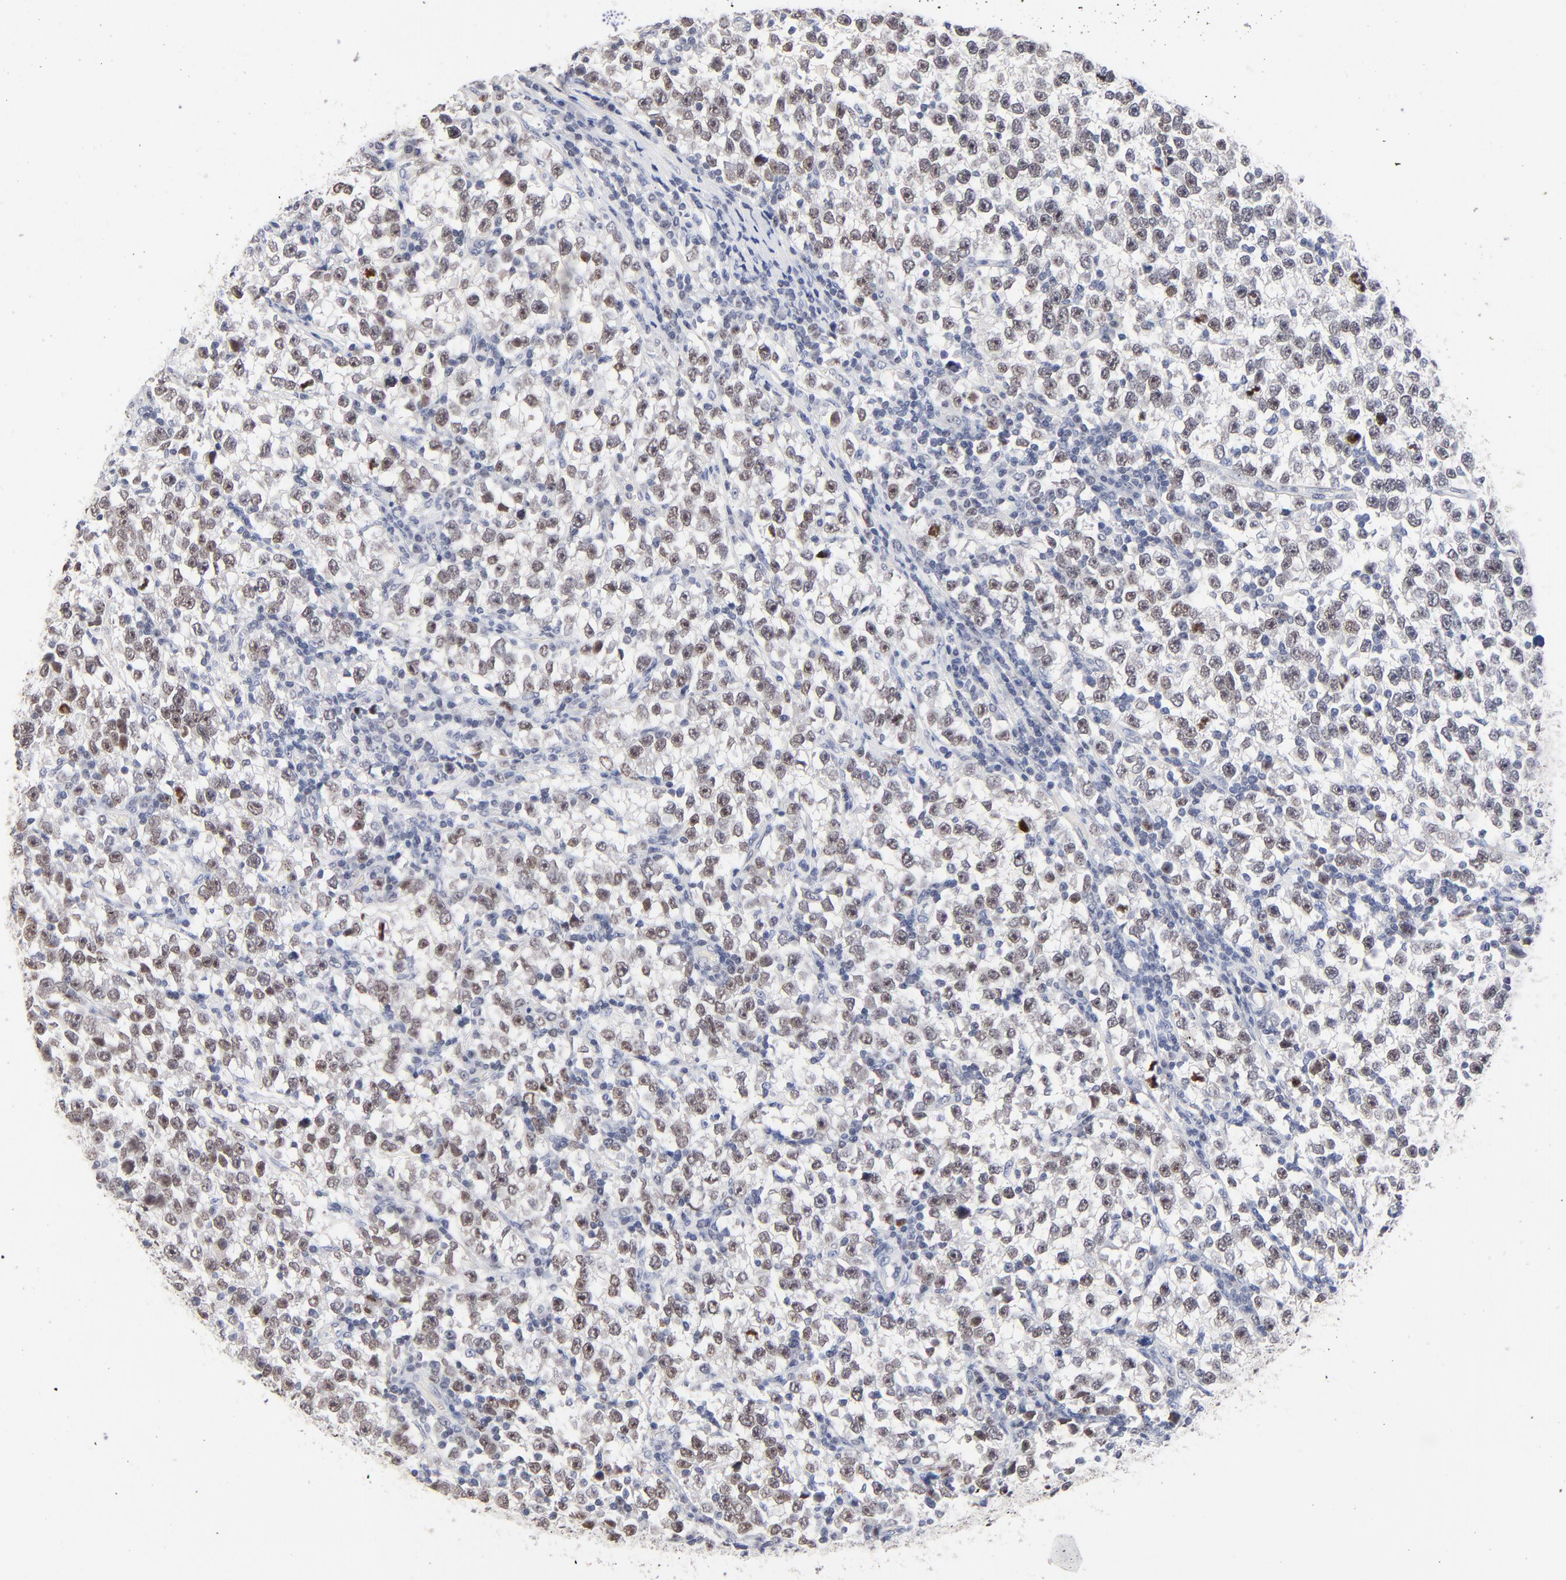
{"staining": {"intensity": "weak", "quantity": "25%-75%", "location": "nuclear"}, "tissue": "testis cancer", "cell_type": "Tumor cells", "image_type": "cancer", "snomed": [{"axis": "morphology", "description": "Seminoma, NOS"}, {"axis": "topography", "description": "Testis"}], "caption": "A histopathology image showing weak nuclear staining in approximately 25%-75% of tumor cells in testis cancer (seminoma), as visualized by brown immunohistochemical staining.", "gene": "ORC2", "patient": {"sex": "male", "age": 43}}